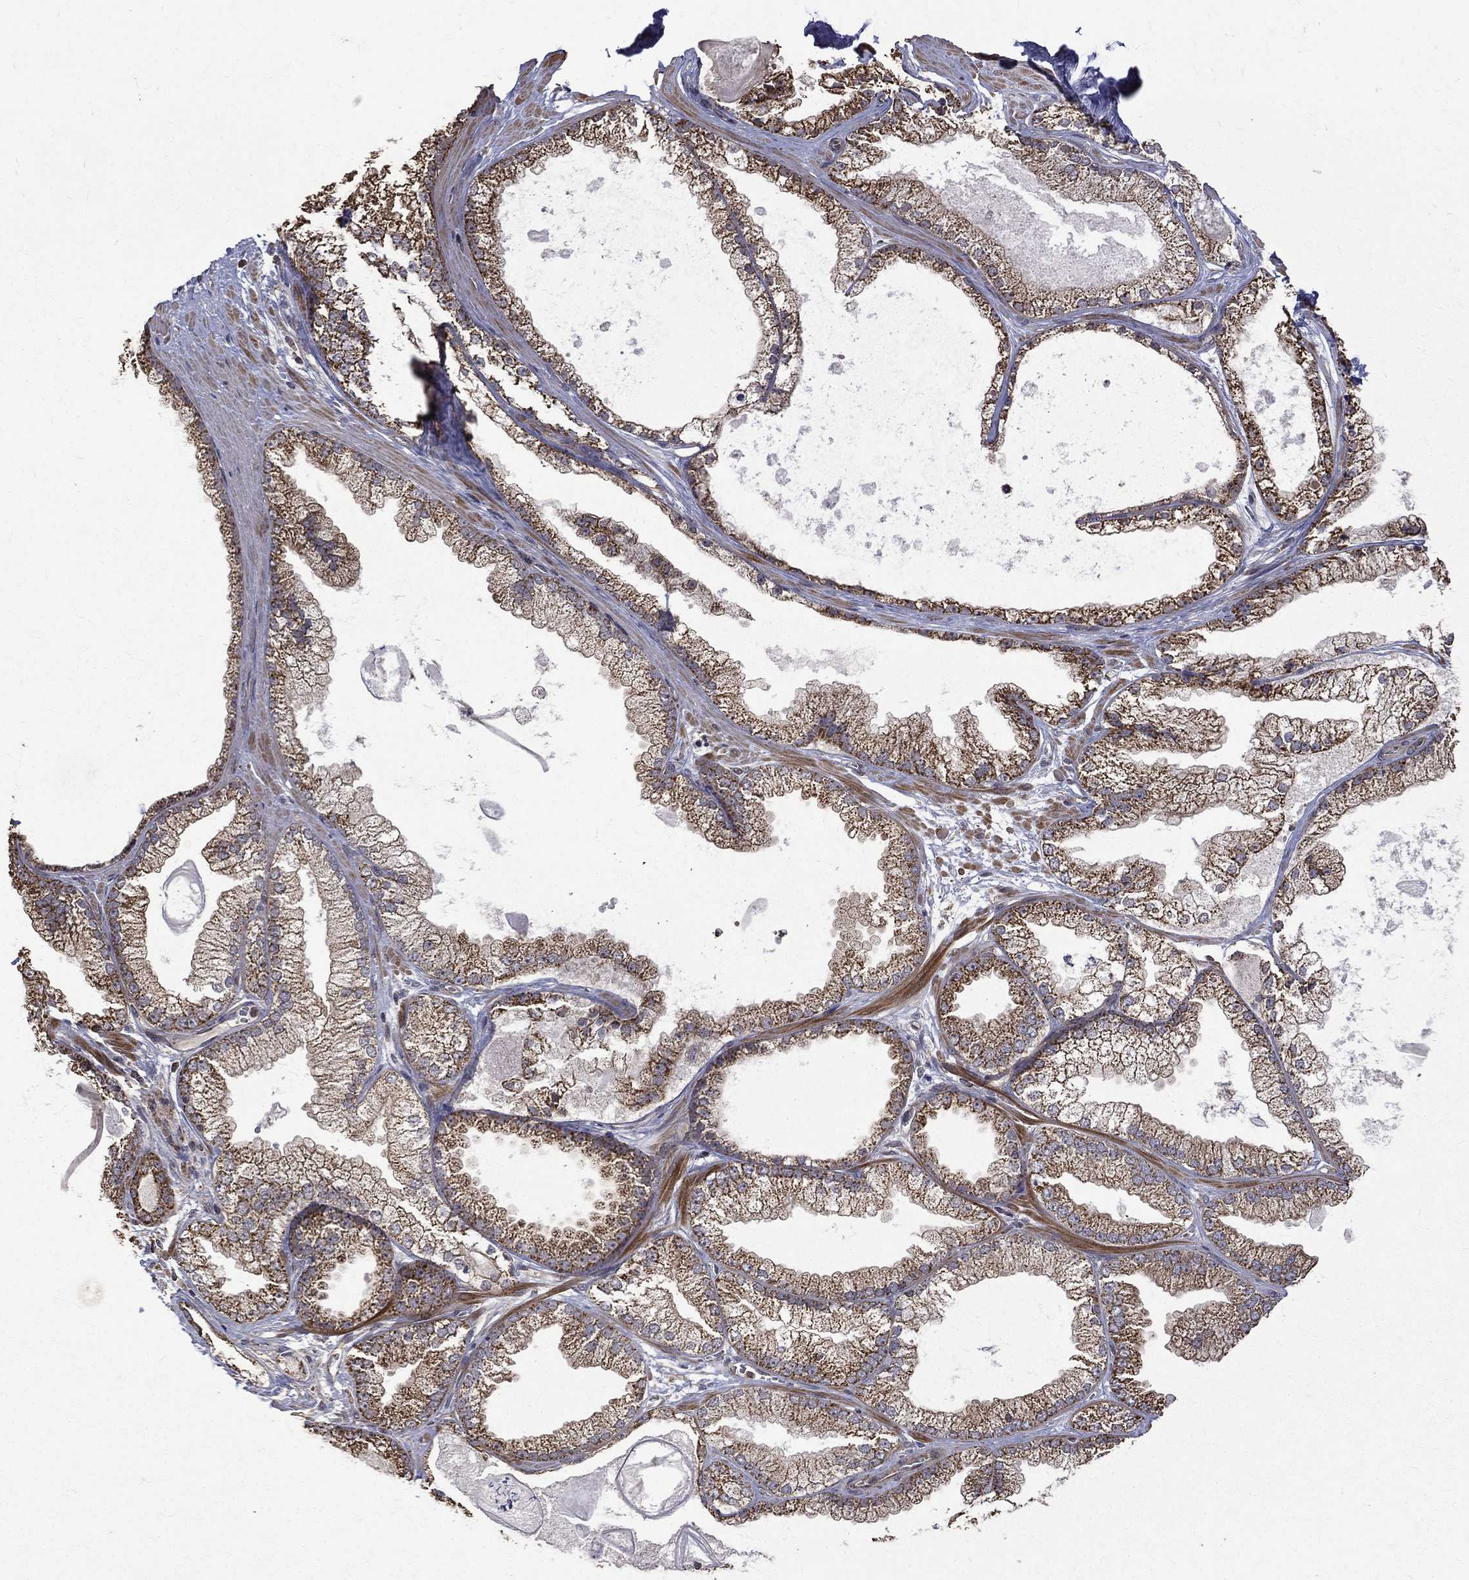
{"staining": {"intensity": "moderate", "quantity": ">75%", "location": "cytoplasmic/membranous"}, "tissue": "prostate cancer", "cell_type": "Tumor cells", "image_type": "cancer", "snomed": [{"axis": "morphology", "description": "Adenocarcinoma, Low grade"}, {"axis": "topography", "description": "Prostate"}], "caption": "Protein expression by immunohistochemistry displays moderate cytoplasmic/membranous staining in about >75% of tumor cells in prostate cancer. Using DAB (brown) and hematoxylin (blue) stains, captured at high magnification using brightfield microscopy.", "gene": "RPGR", "patient": {"sex": "male", "age": 57}}